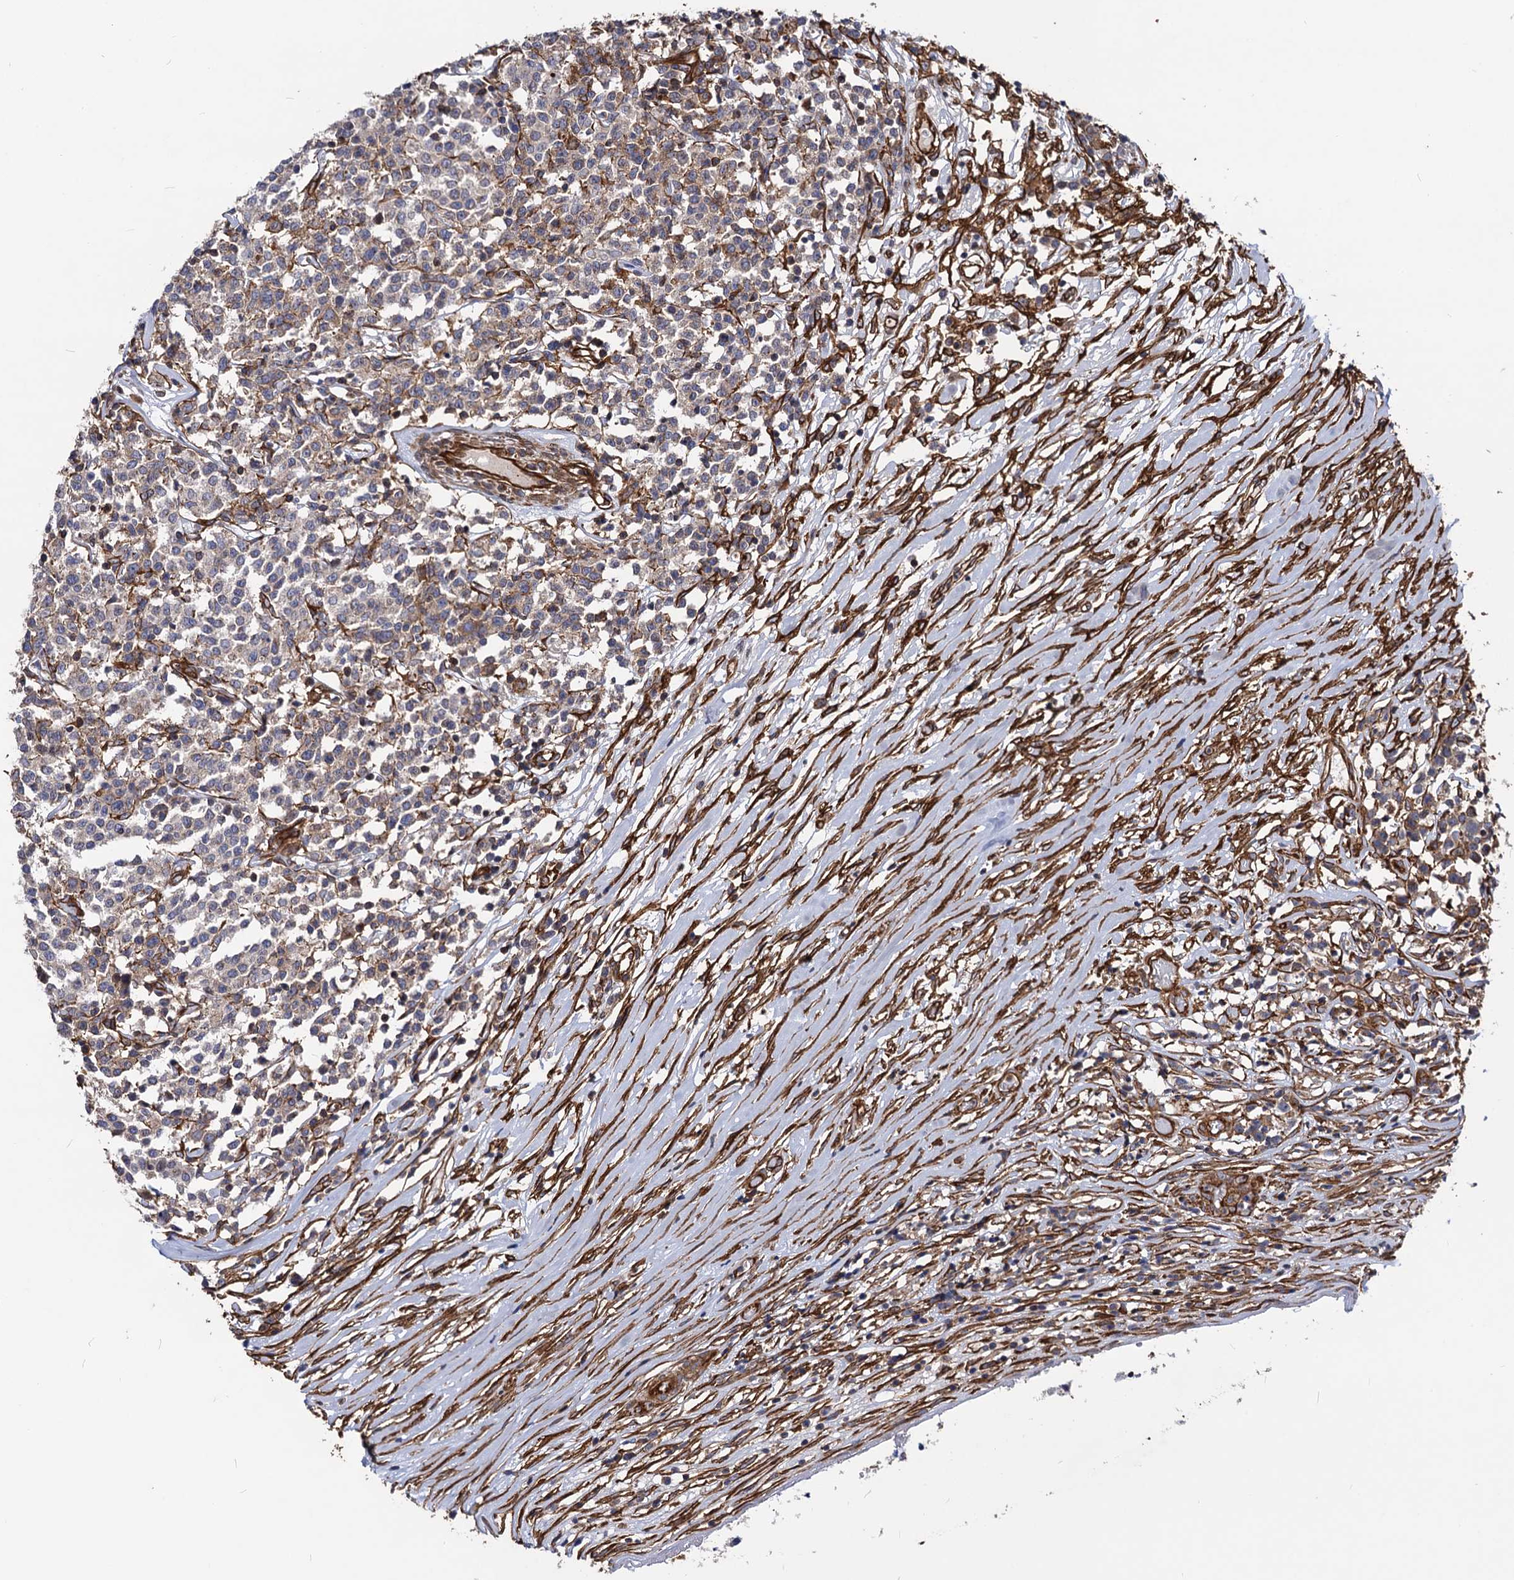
{"staining": {"intensity": "weak", "quantity": "25%-75%", "location": "cytoplasmic/membranous"}, "tissue": "lymphoma", "cell_type": "Tumor cells", "image_type": "cancer", "snomed": [{"axis": "morphology", "description": "Malignant lymphoma, non-Hodgkin's type, Low grade"}, {"axis": "topography", "description": "Small intestine"}], "caption": "Malignant lymphoma, non-Hodgkin's type (low-grade) stained for a protein (brown) shows weak cytoplasmic/membranous positive positivity in approximately 25%-75% of tumor cells.", "gene": "CIP2A", "patient": {"sex": "female", "age": 59}}